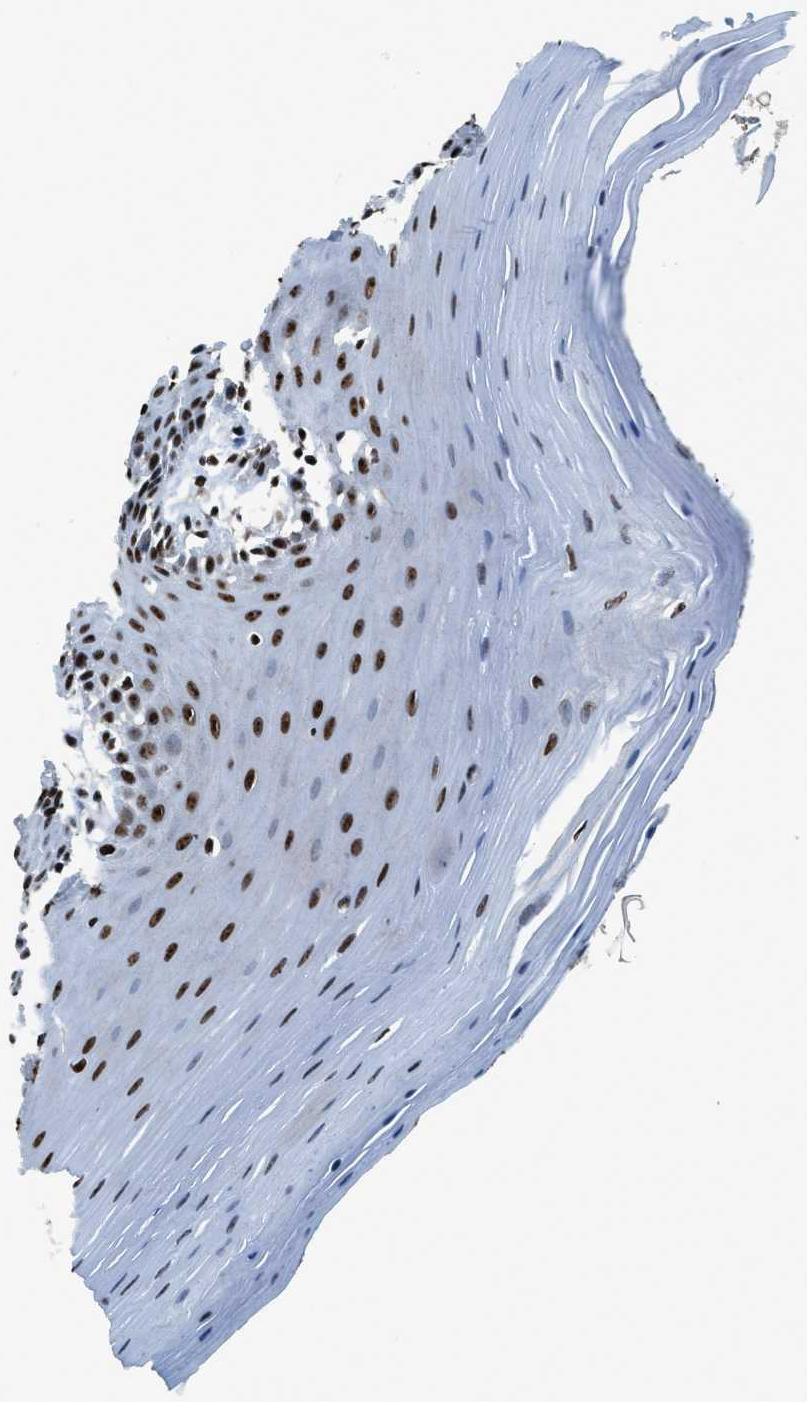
{"staining": {"intensity": "strong", "quantity": ">75%", "location": "nuclear"}, "tissue": "oral mucosa", "cell_type": "Squamous epithelial cells", "image_type": "normal", "snomed": [{"axis": "morphology", "description": "Normal tissue, NOS"}, {"axis": "topography", "description": "Skeletal muscle"}, {"axis": "topography", "description": "Oral tissue"}], "caption": "The micrograph shows staining of benign oral mucosa, revealing strong nuclear protein staining (brown color) within squamous epithelial cells.", "gene": "RAD51B", "patient": {"sex": "male", "age": 58}}